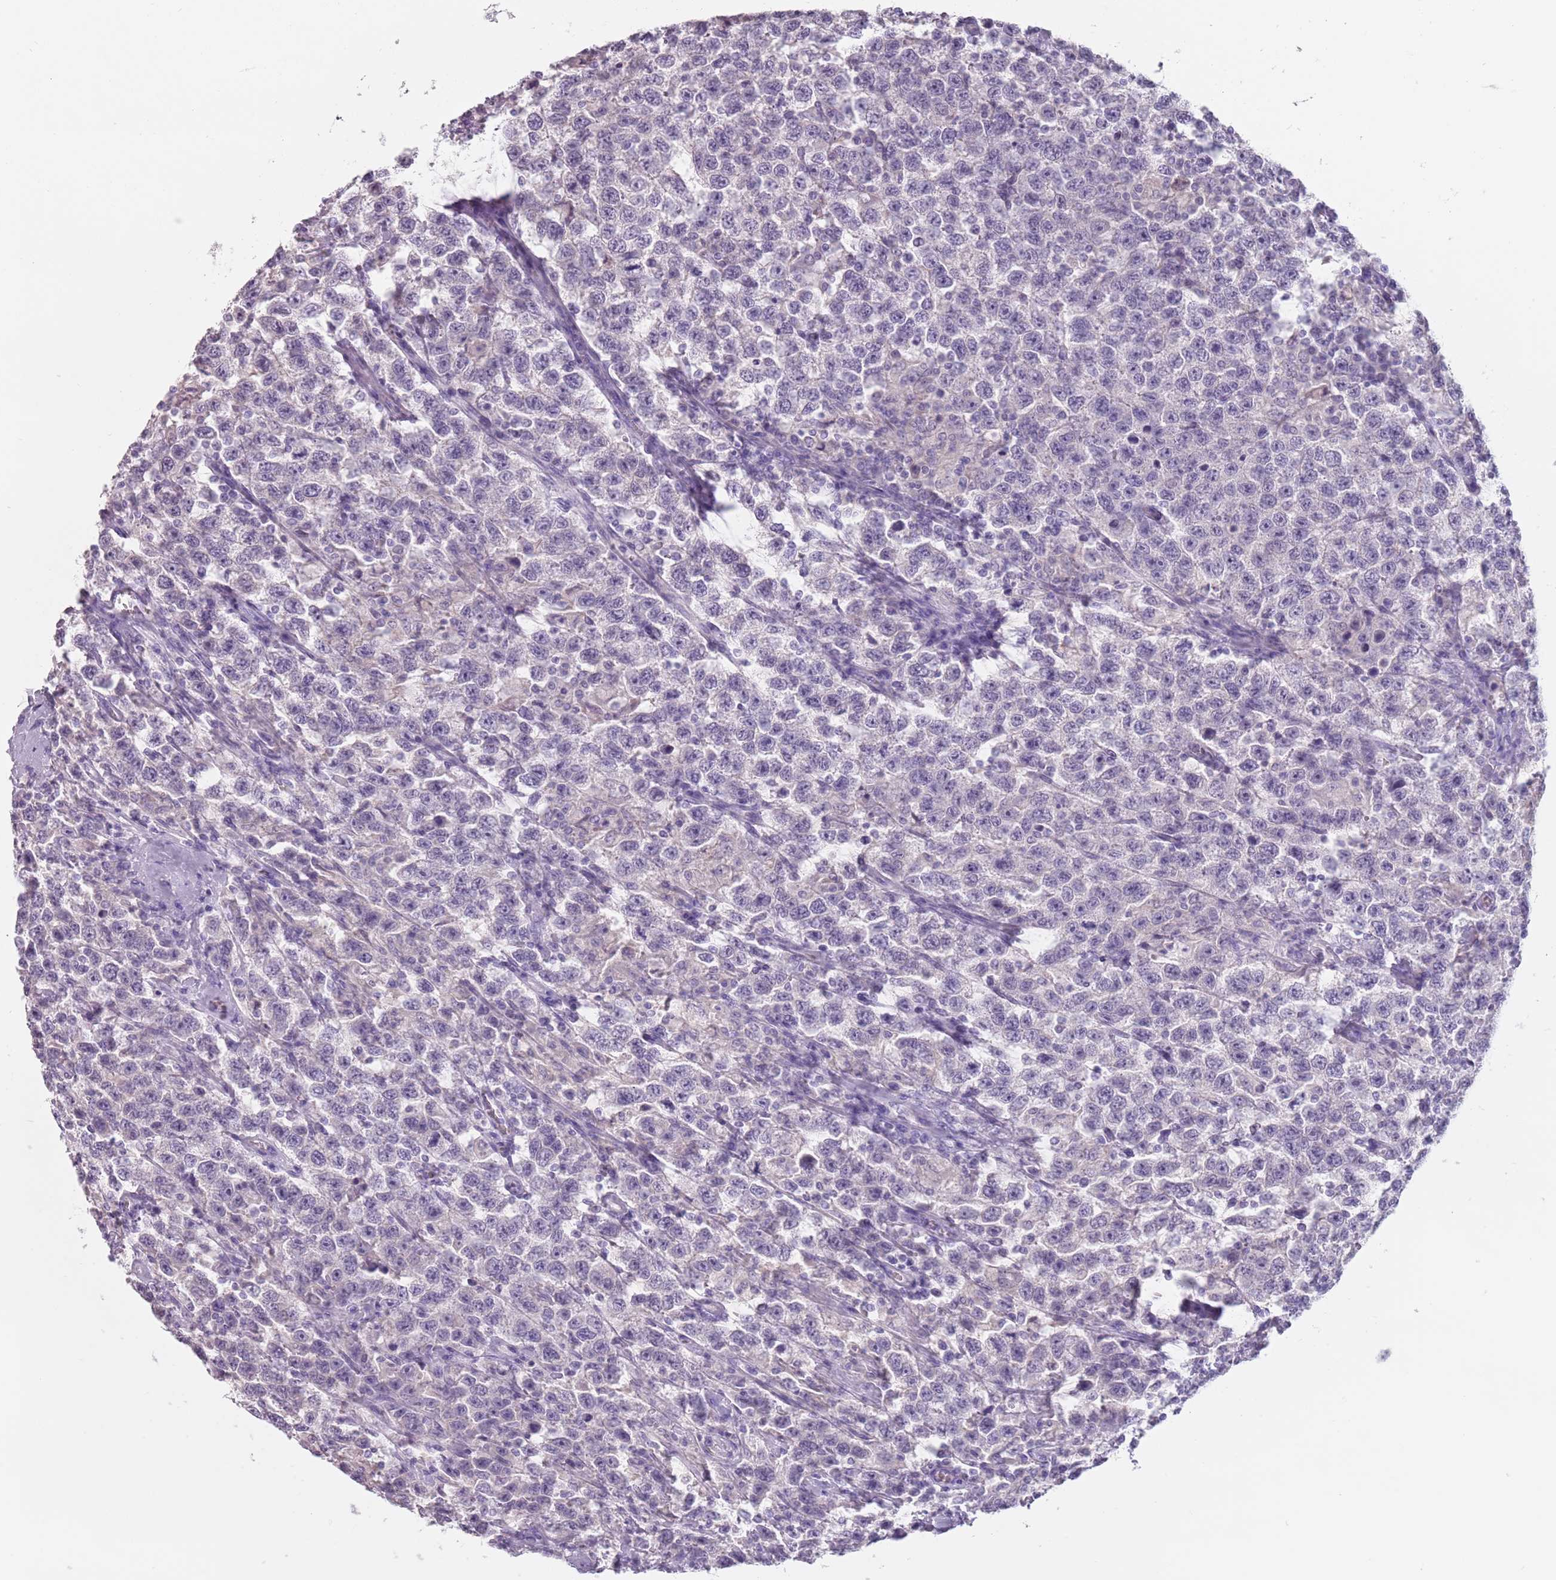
{"staining": {"intensity": "negative", "quantity": "none", "location": "none"}, "tissue": "testis cancer", "cell_type": "Tumor cells", "image_type": "cancer", "snomed": [{"axis": "morphology", "description": "Seminoma, NOS"}, {"axis": "topography", "description": "Testis"}], "caption": "A high-resolution histopathology image shows IHC staining of testis cancer (seminoma), which shows no significant expression in tumor cells.", "gene": "ZNF584", "patient": {"sex": "male", "age": 41}}